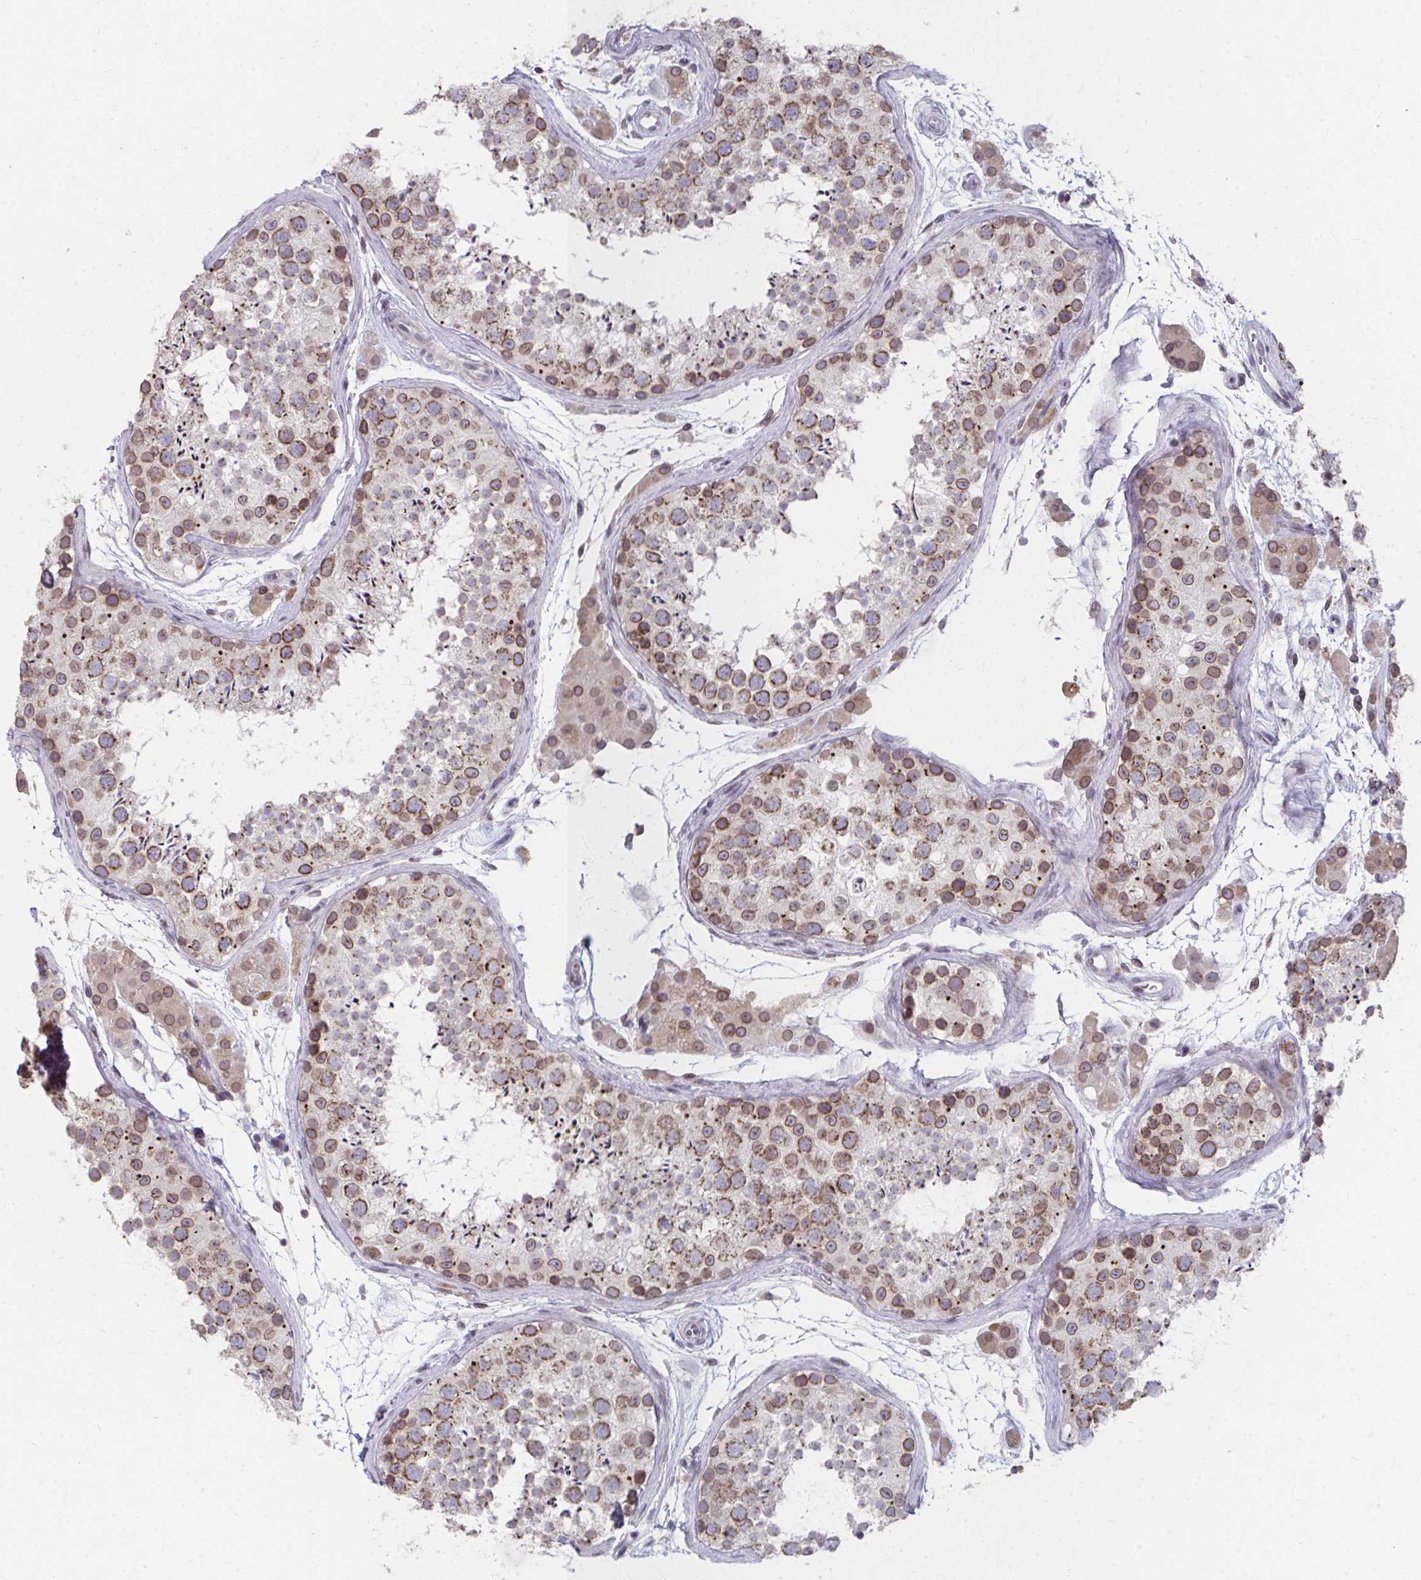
{"staining": {"intensity": "moderate", "quantity": ">75%", "location": "cytoplasmic/membranous"}, "tissue": "testis", "cell_type": "Cells in seminiferous ducts", "image_type": "normal", "snomed": [{"axis": "morphology", "description": "Normal tissue, NOS"}, {"axis": "topography", "description": "Testis"}], "caption": "The photomicrograph demonstrates staining of normal testis, revealing moderate cytoplasmic/membranous protein positivity (brown color) within cells in seminiferous ducts. The protein is shown in brown color, while the nuclei are stained blue.", "gene": "NUP133", "patient": {"sex": "male", "age": 41}}